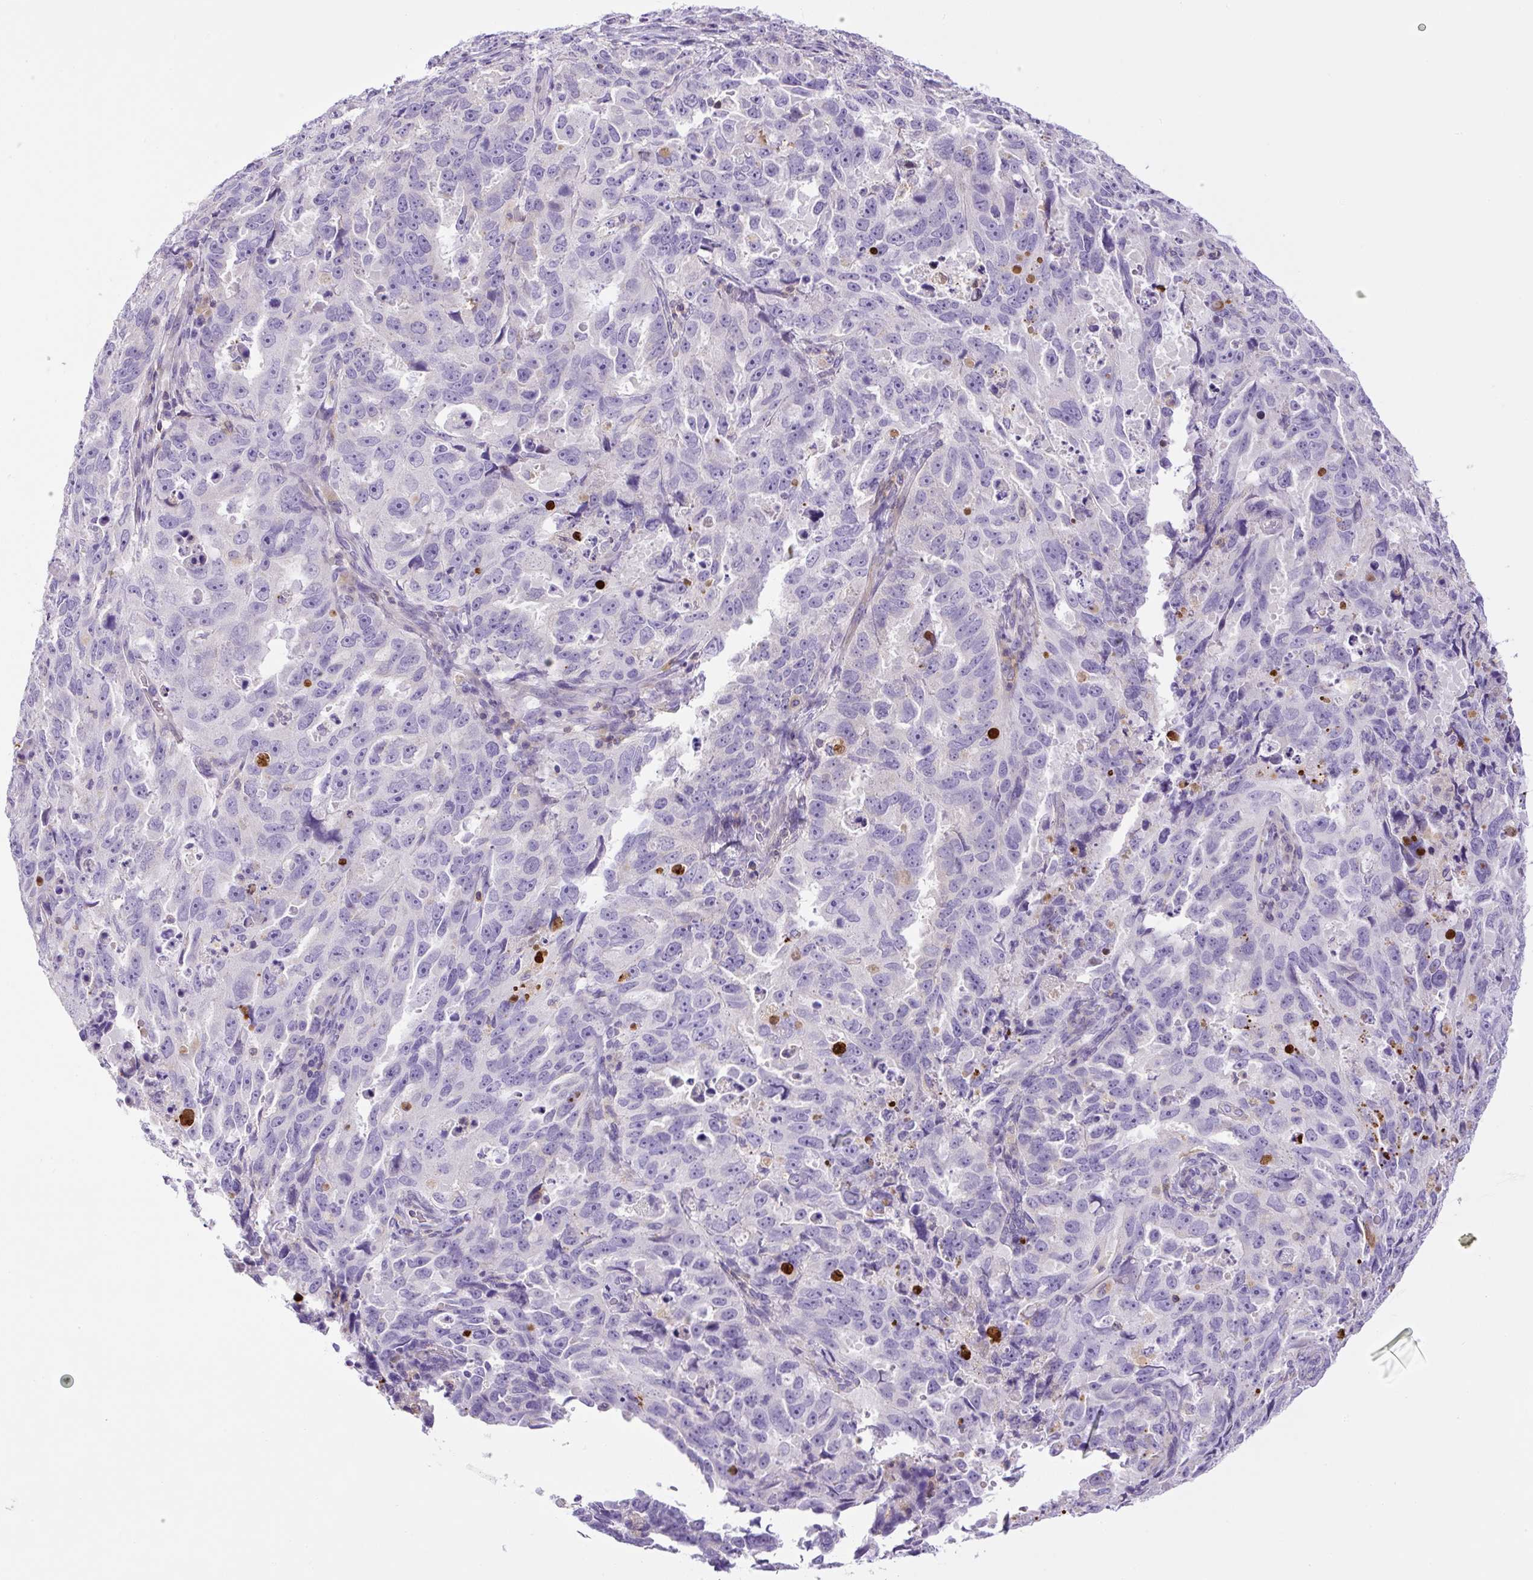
{"staining": {"intensity": "negative", "quantity": "none", "location": "none"}, "tissue": "endometrial cancer", "cell_type": "Tumor cells", "image_type": "cancer", "snomed": [{"axis": "morphology", "description": "Adenocarcinoma, NOS"}, {"axis": "topography", "description": "Endometrium"}], "caption": "A micrograph of human endometrial cancer (adenocarcinoma) is negative for staining in tumor cells. The staining is performed using DAB (3,3'-diaminobenzidine) brown chromogen with nuclei counter-stained in using hematoxylin.", "gene": "PIP5KL1", "patient": {"sex": "female", "age": 65}}